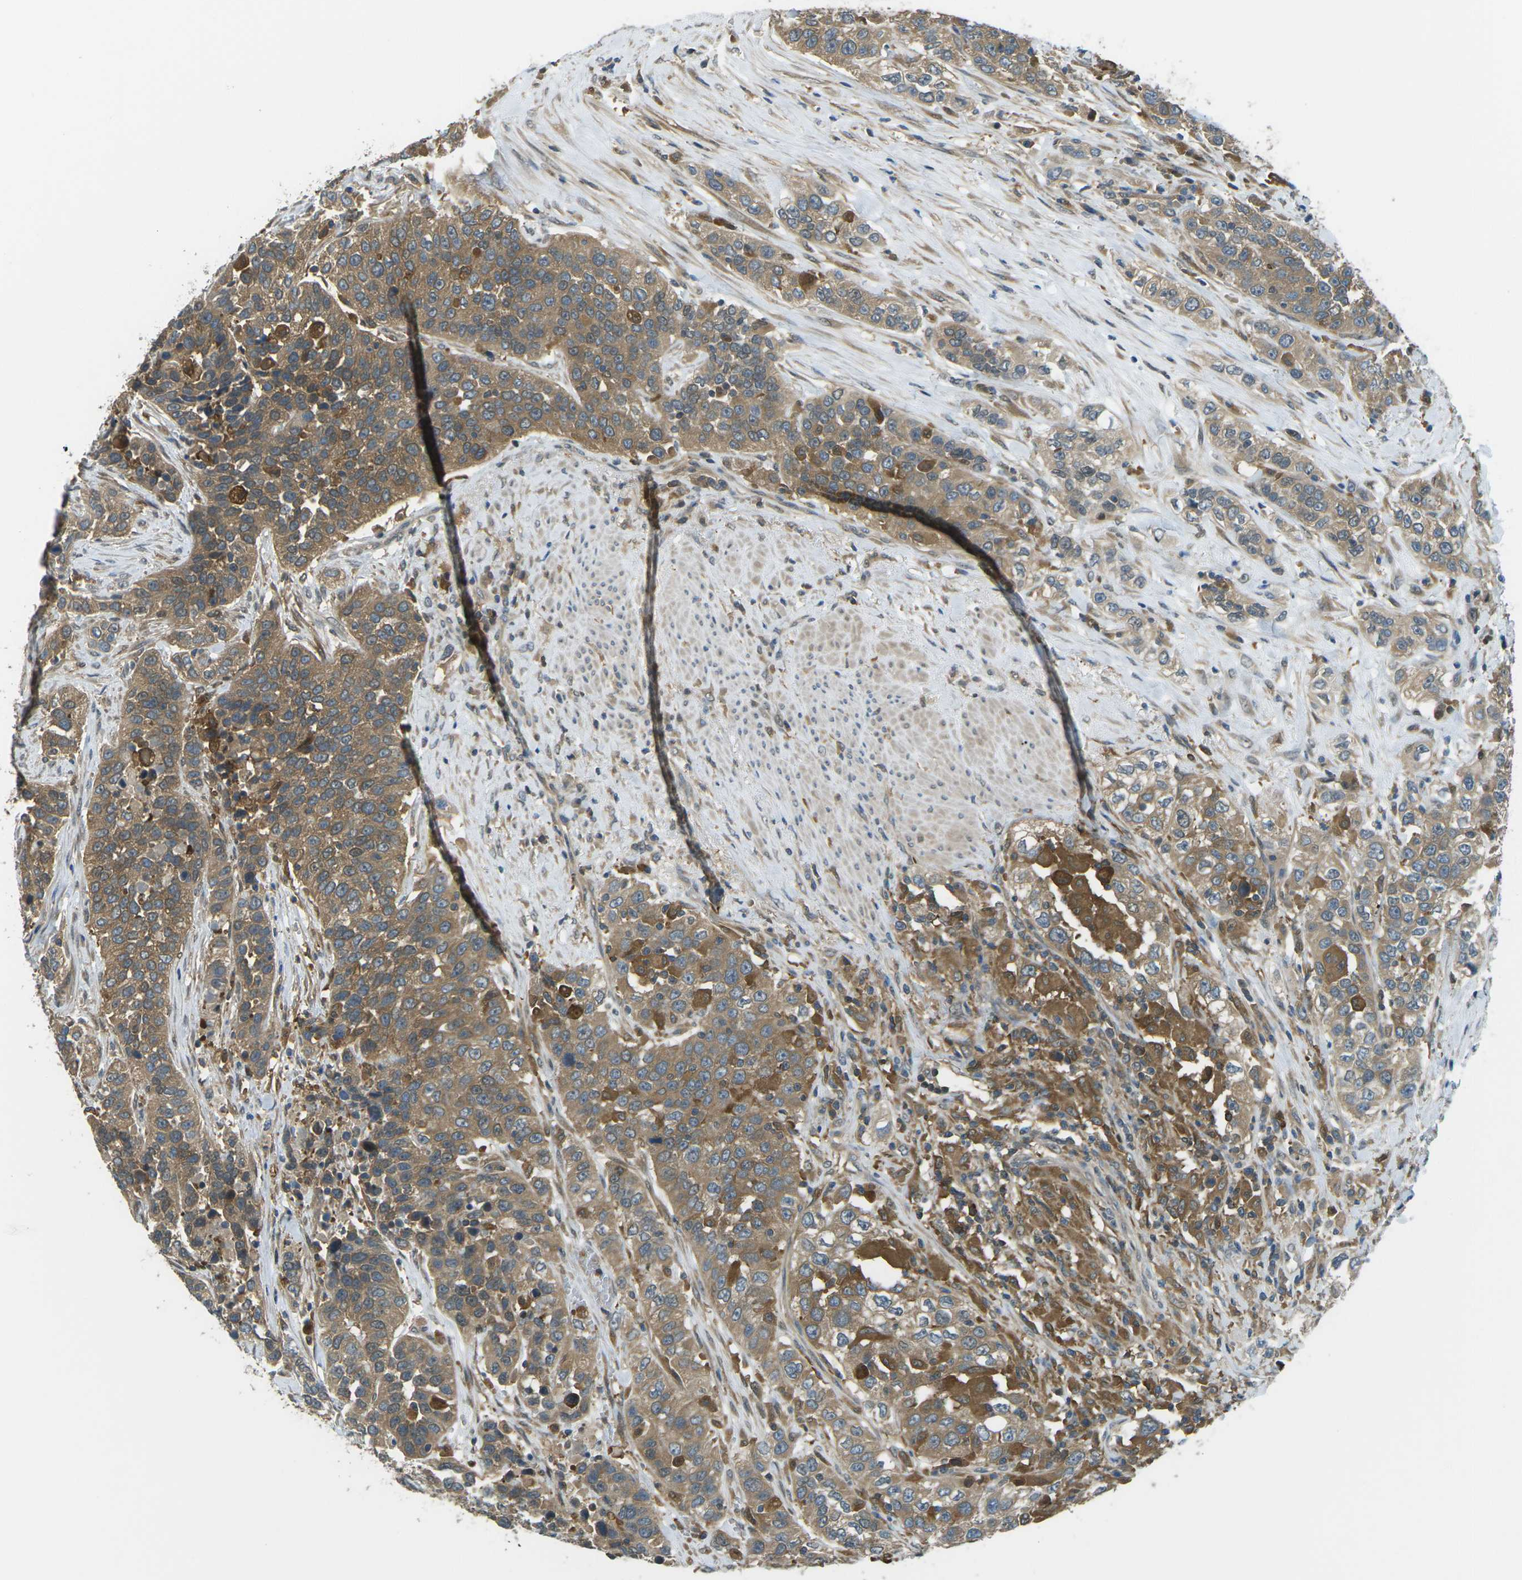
{"staining": {"intensity": "strong", "quantity": "25%-75%", "location": "cytoplasmic/membranous"}, "tissue": "urothelial cancer", "cell_type": "Tumor cells", "image_type": "cancer", "snomed": [{"axis": "morphology", "description": "Urothelial carcinoma, High grade"}, {"axis": "topography", "description": "Urinary bladder"}], "caption": "Approximately 25%-75% of tumor cells in human urothelial cancer display strong cytoplasmic/membranous protein expression as visualized by brown immunohistochemical staining.", "gene": "PIEZO2", "patient": {"sex": "female", "age": 80}}